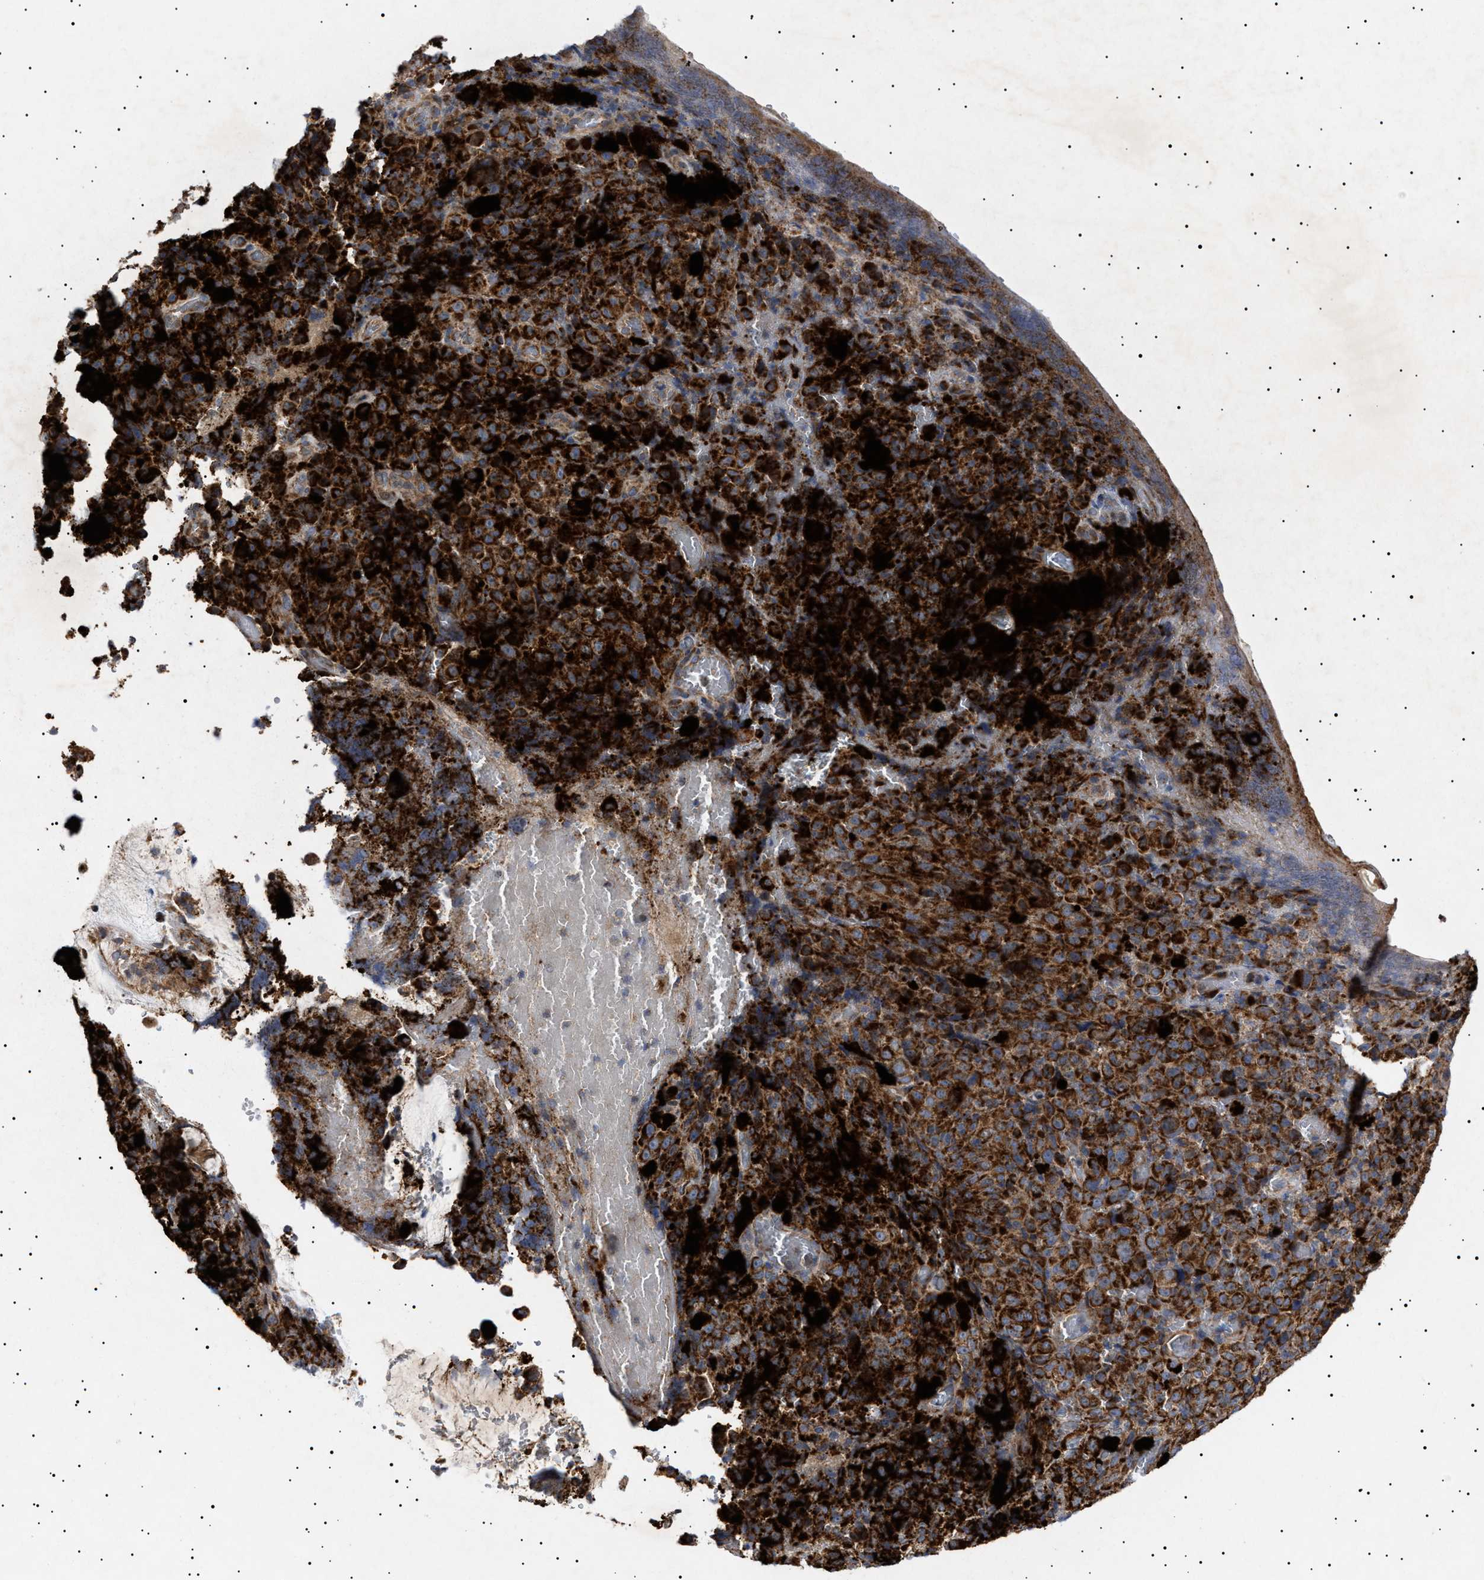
{"staining": {"intensity": "strong", "quantity": ">75%", "location": "cytoplasmic/membranous"}, "tissue": "melanoma", "cell_type": "Tumor cells", "image_type": "cancer", "snomed": [{"axis": "morphology", "description": "Malignant melanoma, NOS"}, {"axis": "topography", "description": "Rectum"}], "caption": "Immunohistochemical staining of human malignant melanoma shows high levels of strong cytoplasmic/membranous protein positivity in approximately >75% of tumor cells.", "gene": "MRPL10", "patient": {"sex": "female", "age": 81}}